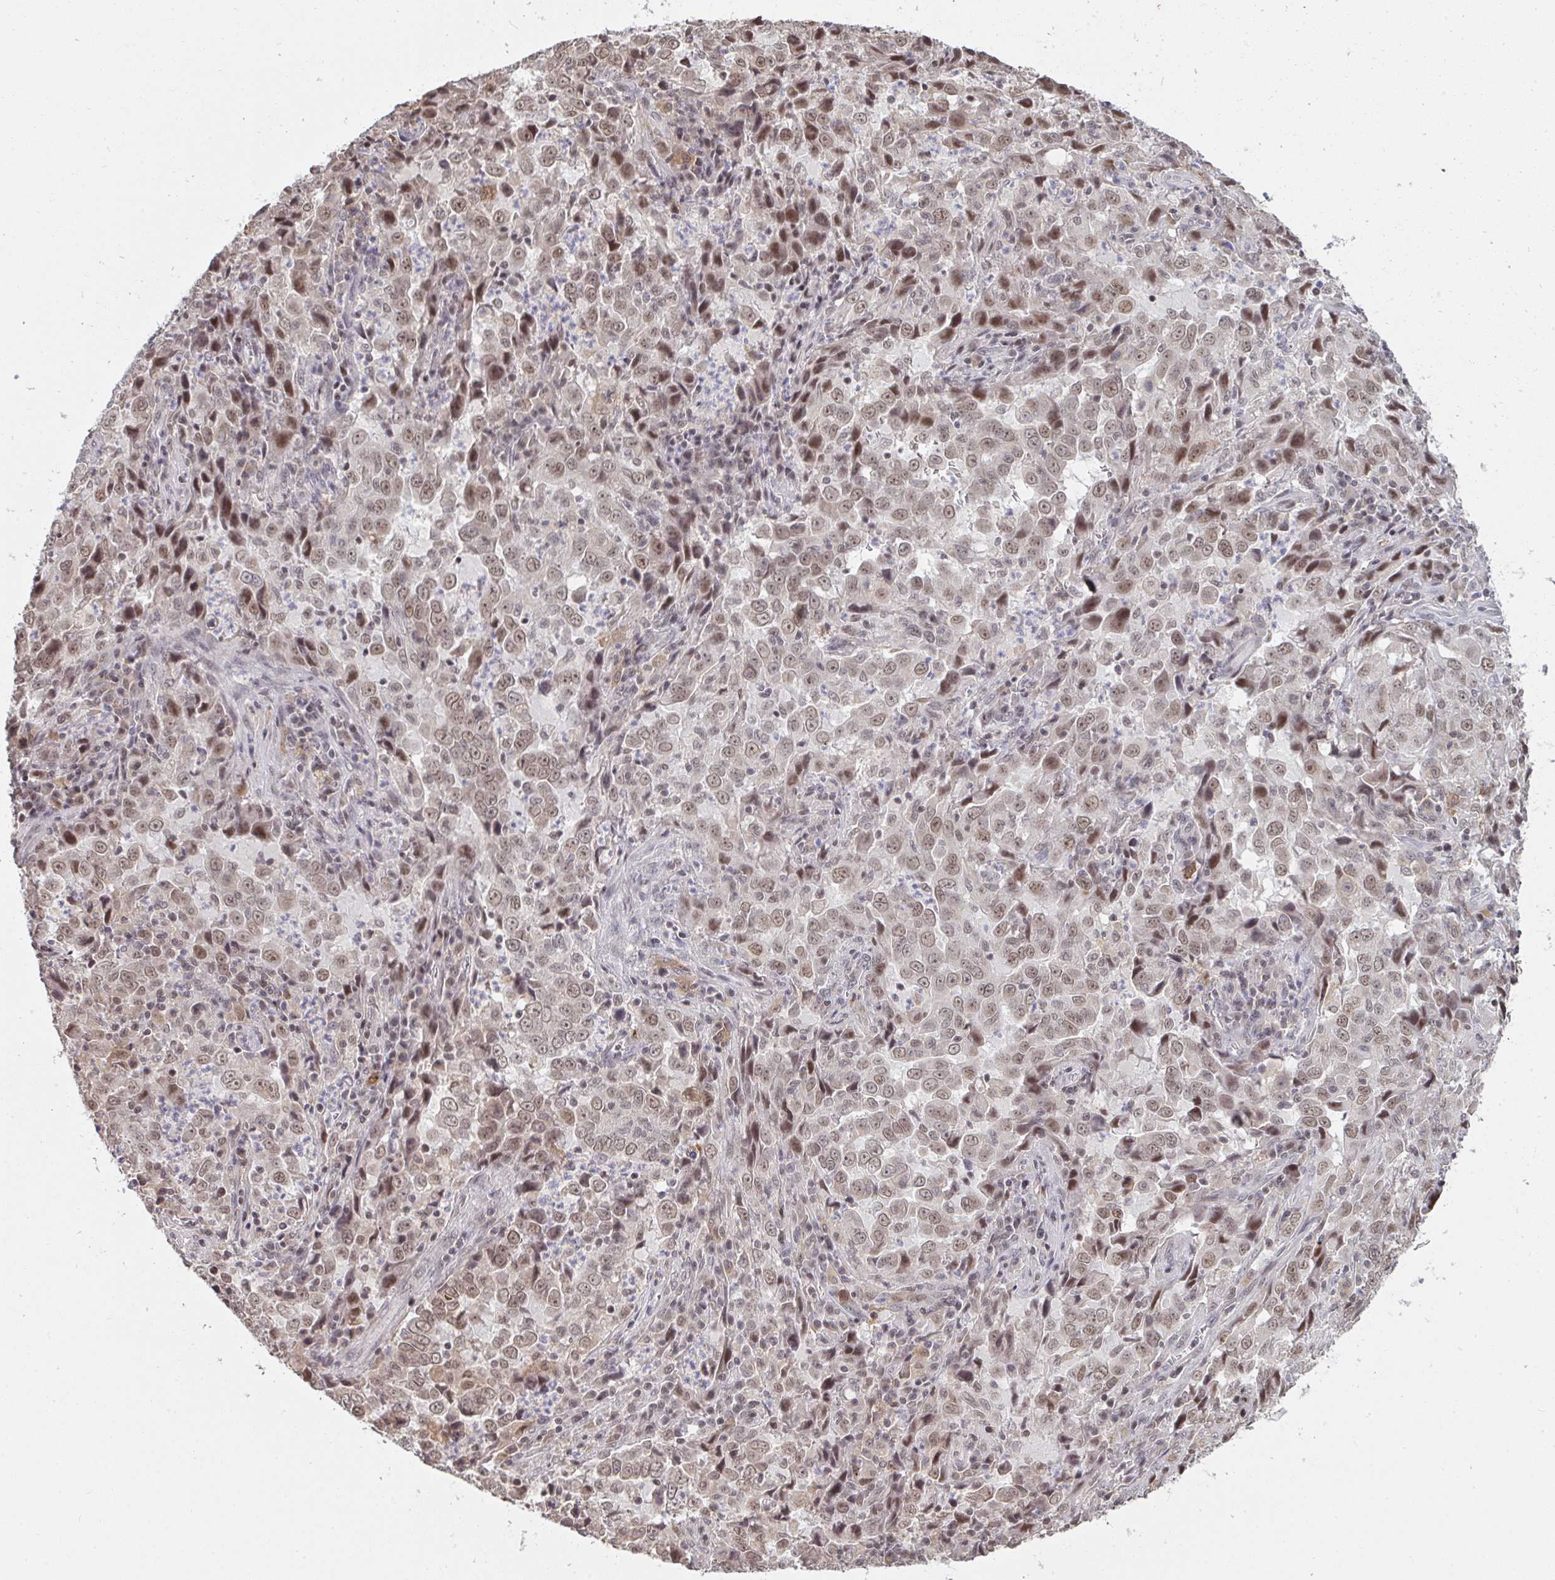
{"staining": {"intensity": "moderate", "quantity": ">75%", "location": "nuclear"}, "tissue": "lung cancer", "cell_type": "Tumor cells", "image_type": "cancer", "snomed": [{"axis": "morphology", "description": "Adenocarcinoma, NOS"}, {"axis": "topography", "description": "Lung"}], "caption": "Protein expression analysis of lung cancer (adenocarcinoma) displays moderate nuclear staining in about >75% of tumor cells.", "gene": "SAP30", "patient": {"sex": "male", "age": 67}}